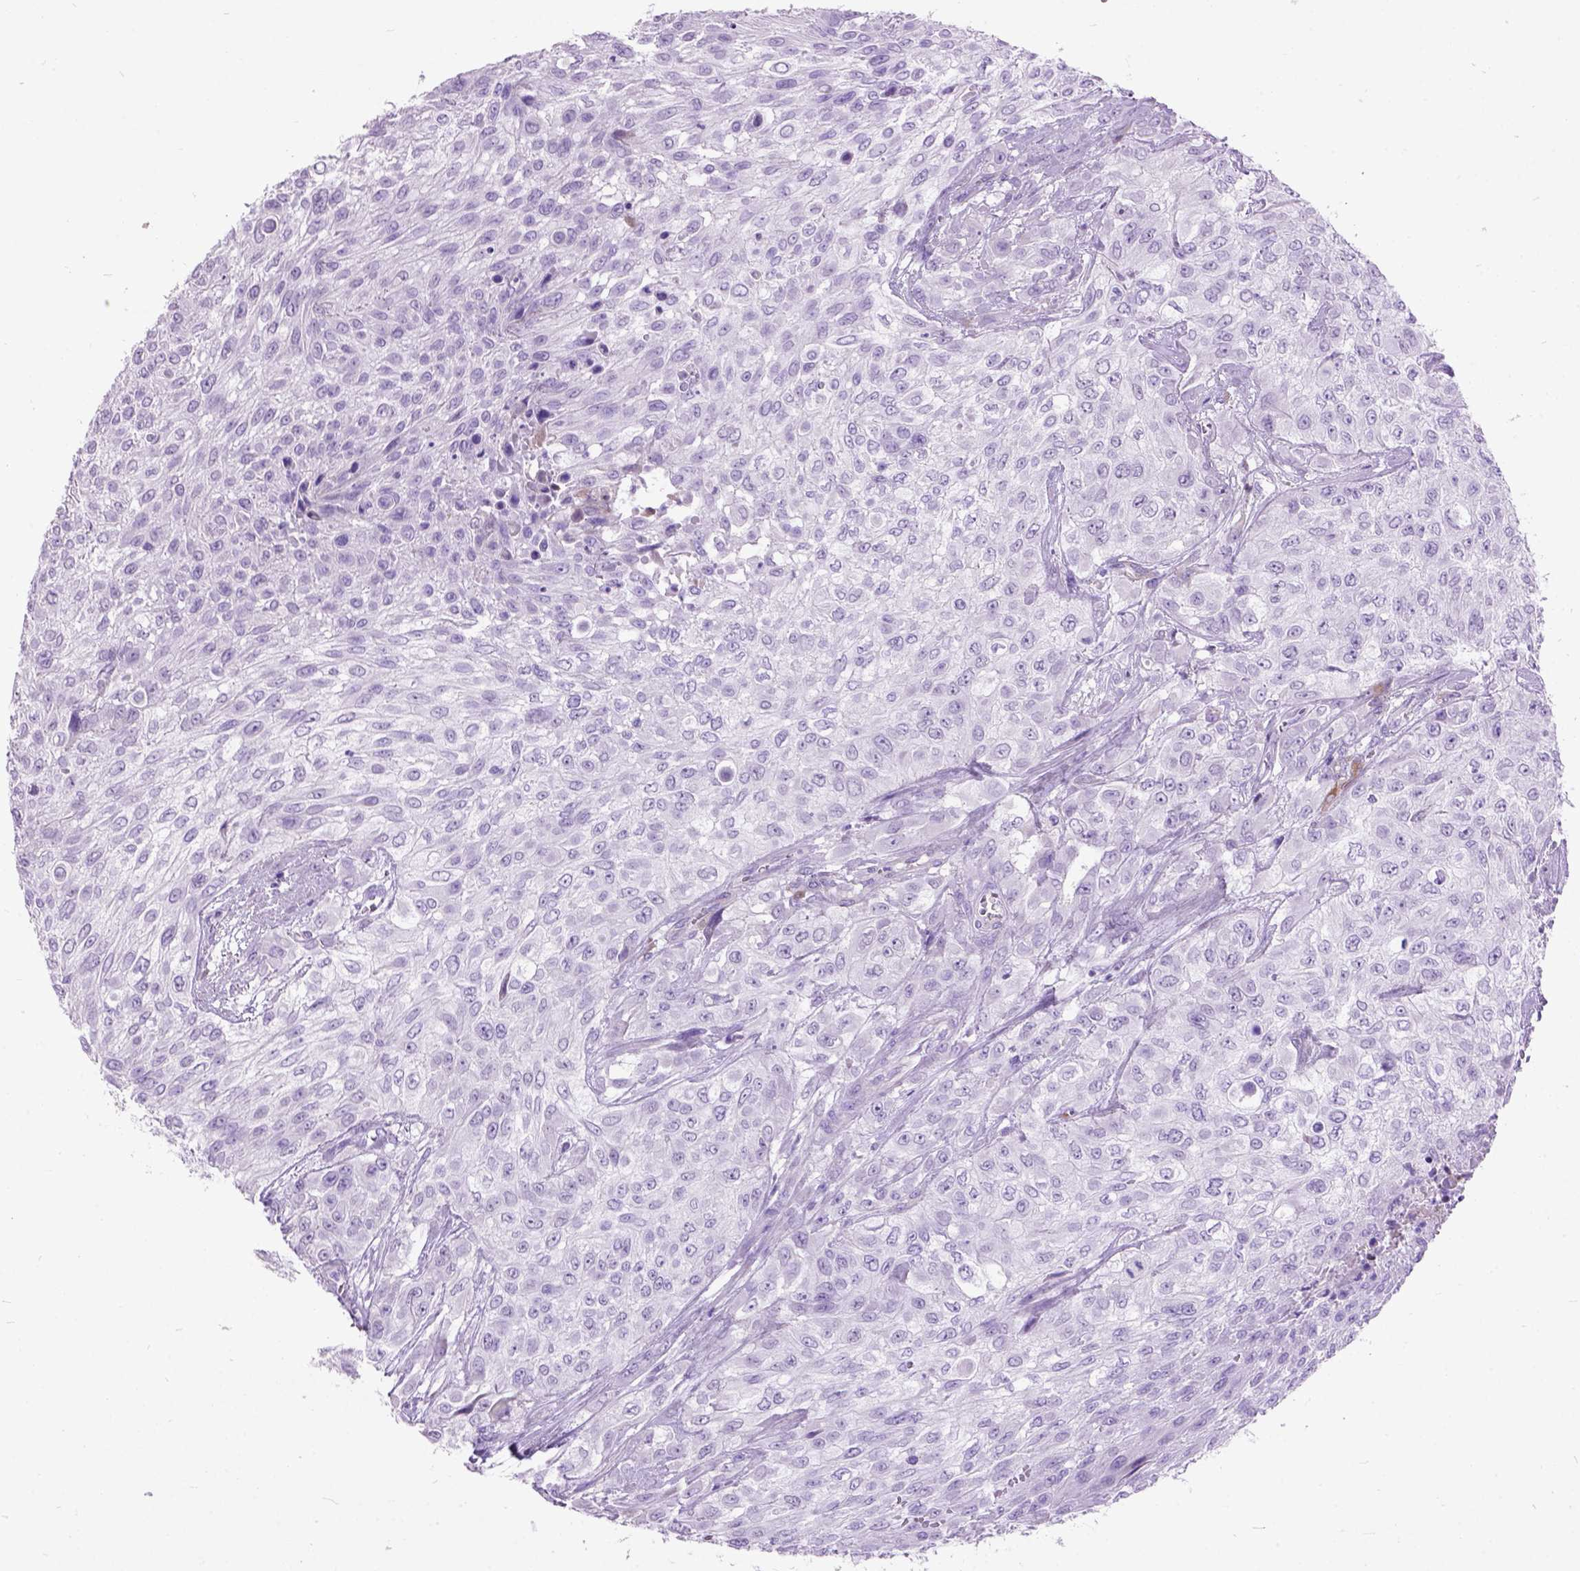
{"staining": {"intensity": "negative", "quantity": "none", "location": "none"}, "tissue": "urothelial cancer", "cell_type": "Tumor cells", "image_type": "cancer", "snomed": [{"axis": "morphology", "description": "Urothelial carcinoma, High grade"}, {"axis": "topography", "description": "Urinary bladder"}], "caption": "High power microscopy histopathology image of an immunohistochemistry photomicrograph of high-grade urothelial carcinoma, revealing no significant staining in tumor cells.", "gene": "MAPT", "patient": {"sex": "male", "age": 57}}